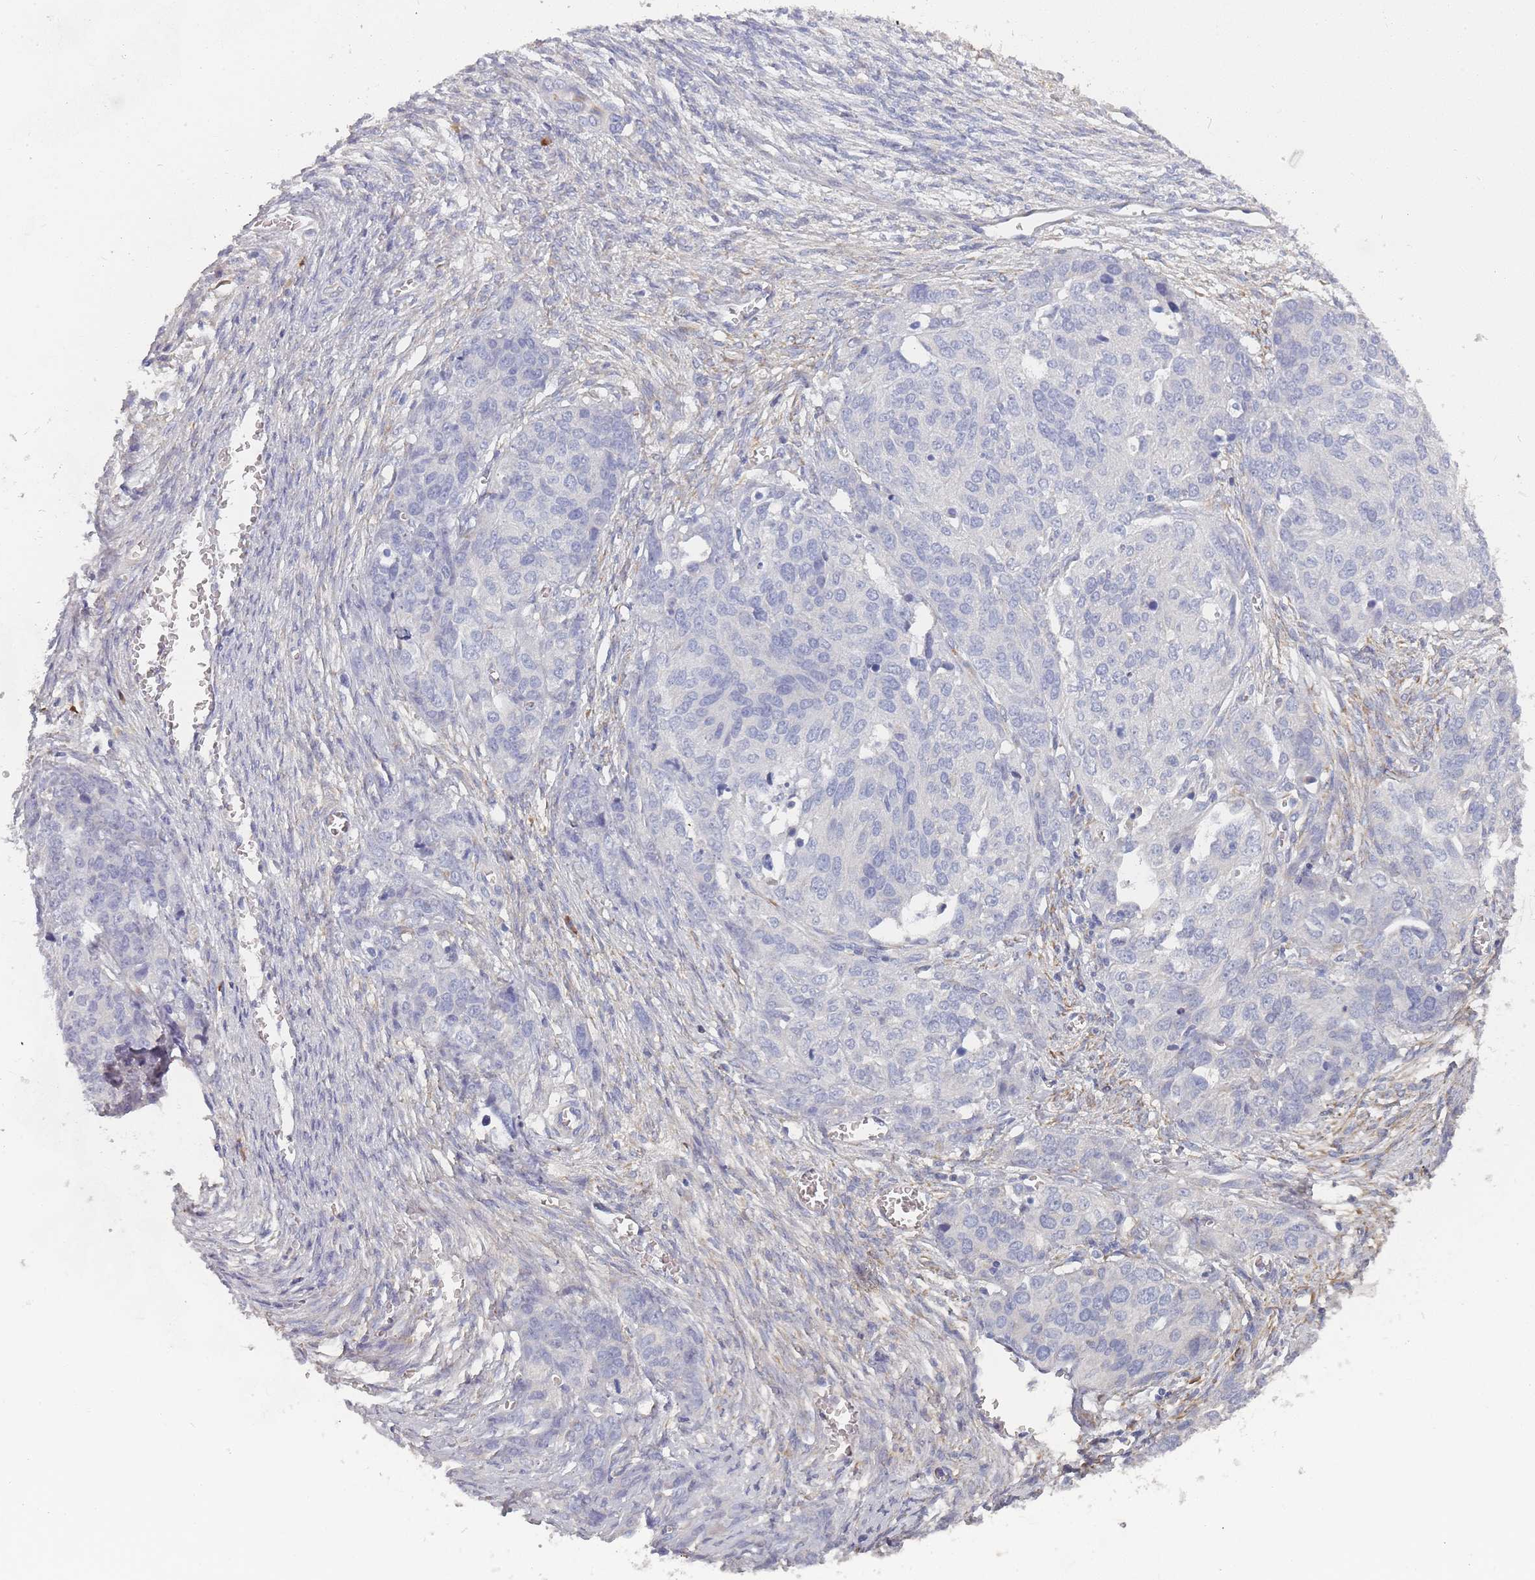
{"staining": {"intensity": "negative", "quantity": "none", "location": "none"}, "tissue": "ovarian cancer", "cell_type": "Tumor cells", "image_type": "cancer", "snomed": [{"axis": "morphology", "description": "Cystadenocarcinoma, serous, NOS"}, {"axis": "topography", "description": "Ovary"}], "caption": "Immunohistochemical staining of human ovarian cancer displays no significant expression in tumor cells. (Stains: DAB IHC with hematoxylin counter stain, Microscopy: brightfield microscopy at high magnification).", "gene": "SLC35E4", "patient": {"sex": "female", "age": 44}}